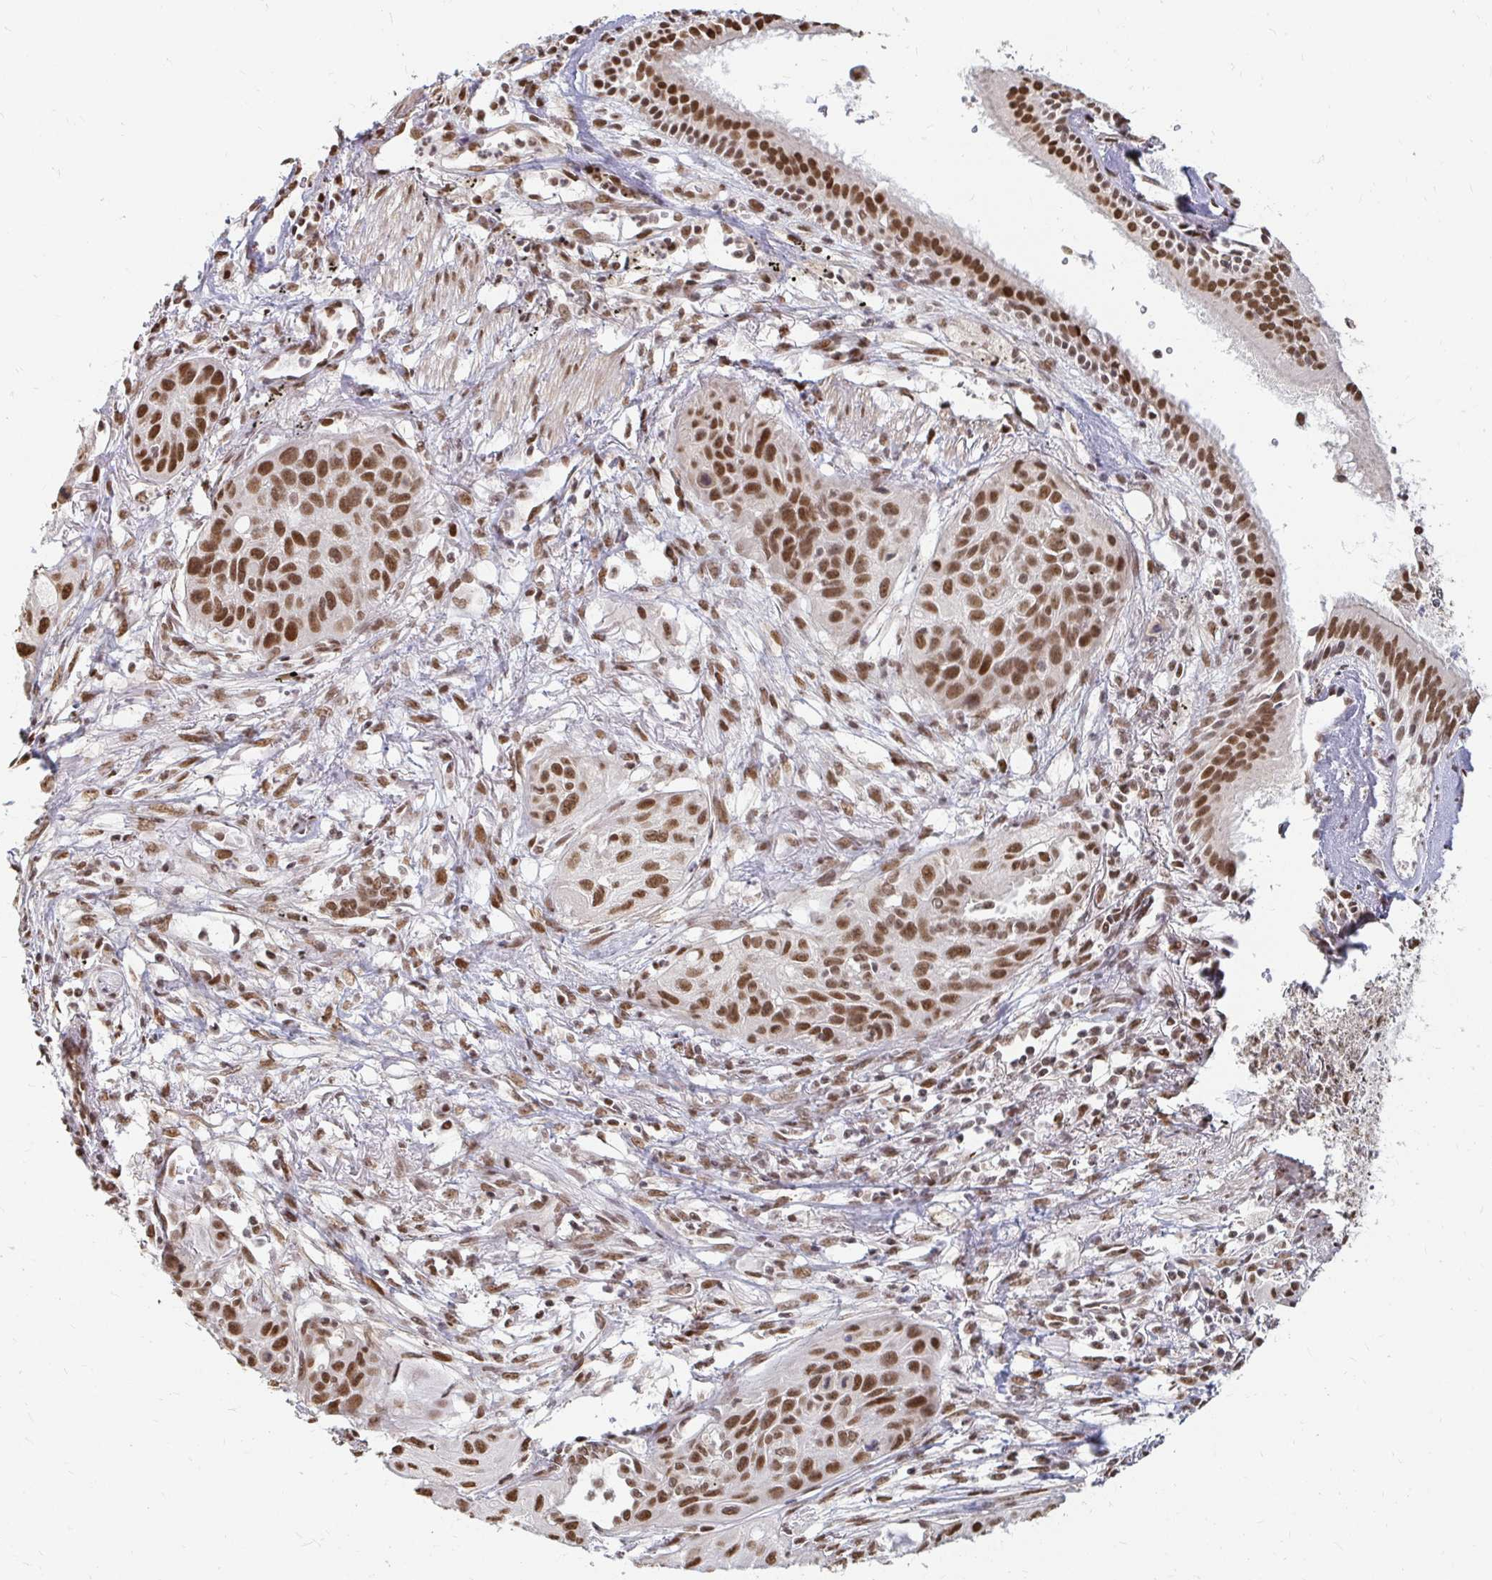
{"staining": {"intensity": "strong", "quantity": ">75%", "location": "nuclear"}, "tissue": "lung cancer", "cell_type": "Tumor cells", "image_type": "cancer", "snomed": [{"axis": "morphology", "description": "Squamous cell carcinoma, NOS"}, {"axis": "topography", "description": "Lung"}], "caption": "Immunohistochemical staining of lung cancer (squamous cell carcinoma) exhibits high levels of strong nuclear protein expression in about >75% of tumor cells.", "gene": "HNRNPU", "patient": {"sex": "male", "age": 71}}